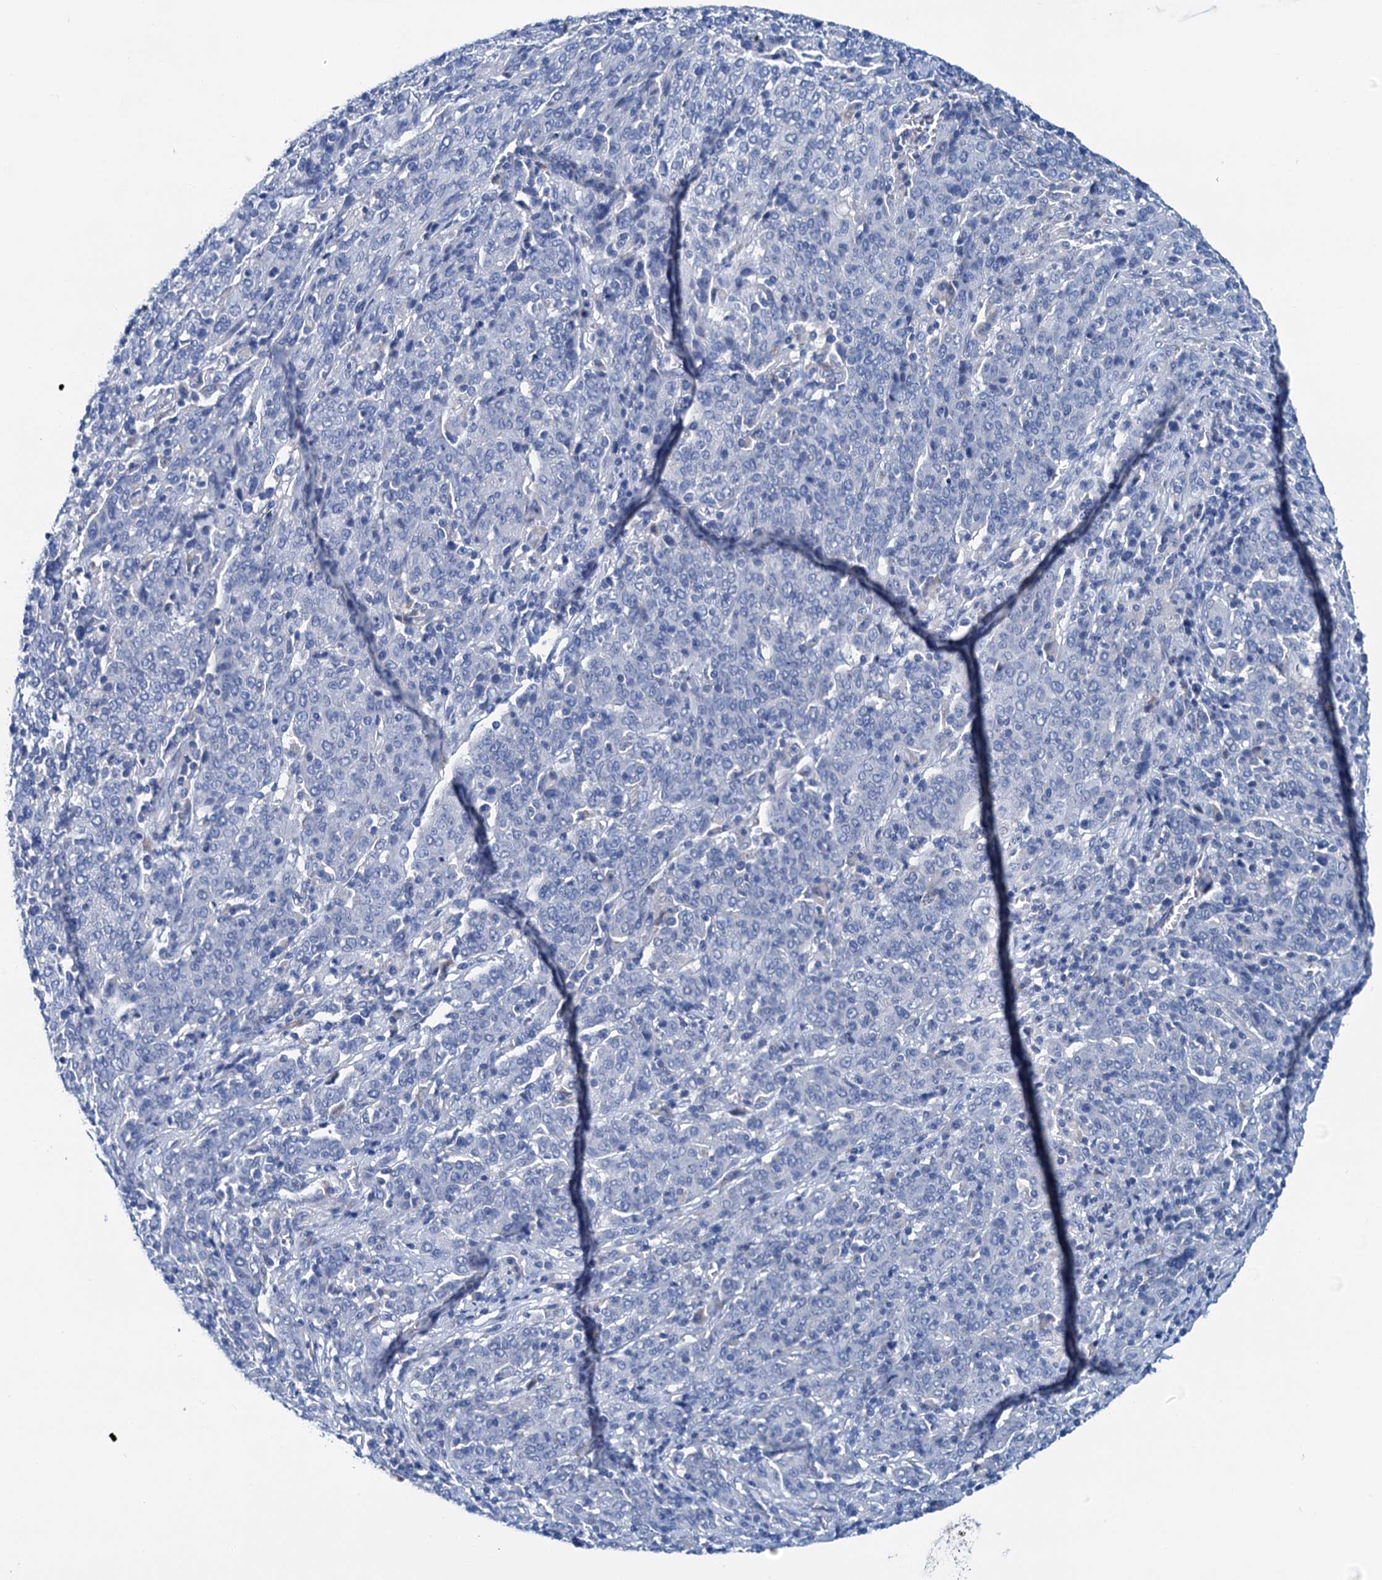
{"staining": {"intensity": "negative", "quantity": "none", "location": "none"}, "tissue": "cervical cancer", "cell_type": "Tumor cells", "image_type": "cancer", "snomed": [{"axis": "morphology", "description": "Squamous cell carcinoma, NOS"}, {"axis": "topography", "description": "Cervix"}], "caption": "Image shows no protein positivity in tumor cells of cervical squamous cell carcinoma tissue.", "gene": "KNDC1", "patient": {"sex": "female", "age": 67}}